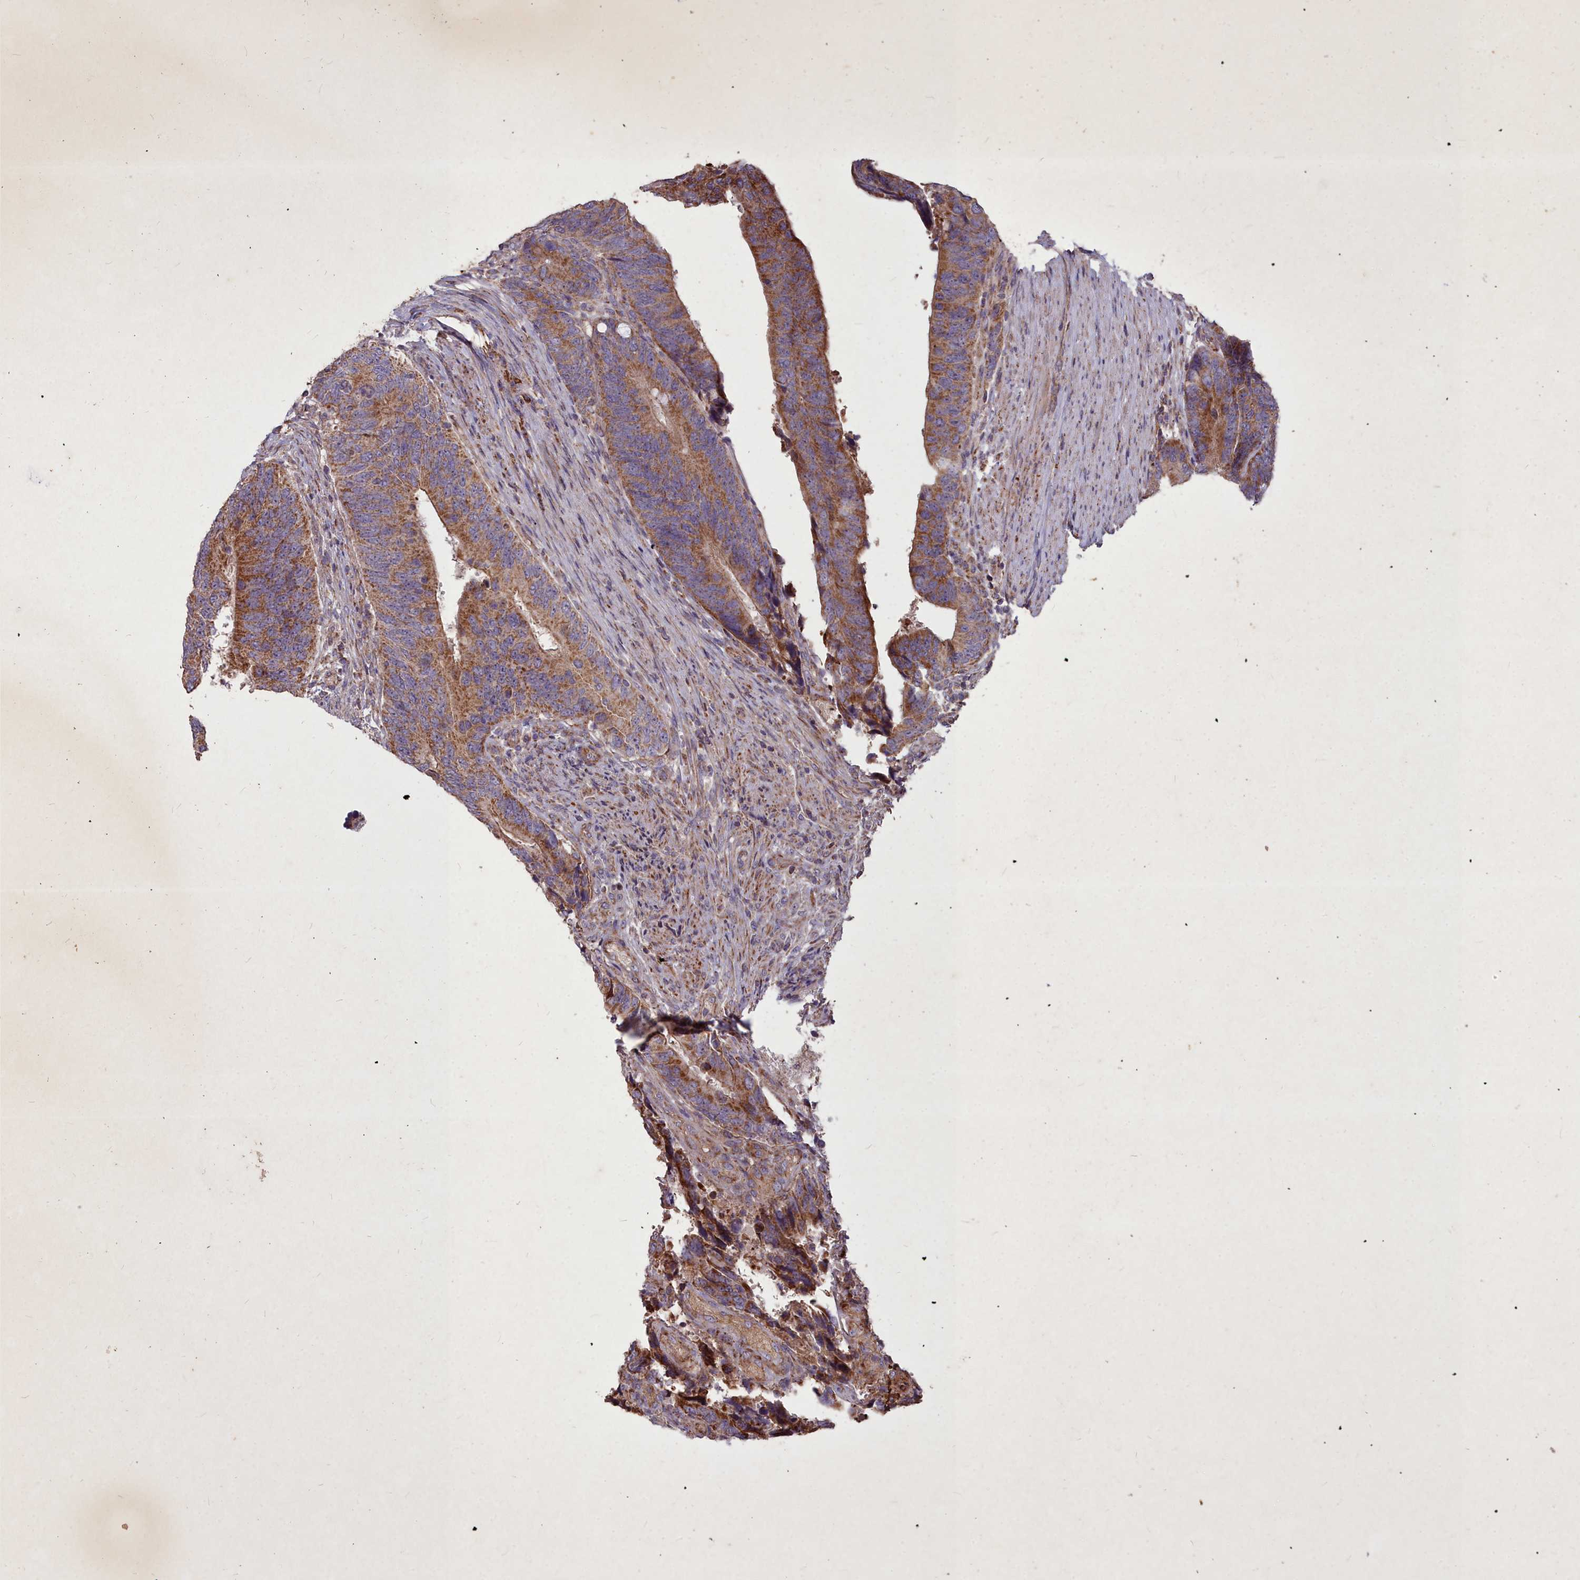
{"staining": {"intensity": "strong", "quantity": ">75%", "location": "cytoplasmic/membranous"}, "tissue": "colorectal cancer", "cell_type": "Tumor cells", "image_type": "cancer", "snomed": [{"axis": "morphology", "description": "Adenocarcinoma, NOS"}, {"axis": "topography", "description": "Colon"}], "caption": "Tumor cells reveal strong cytoplasmic/membranous positivity in approximately >75% of cells in colorectal cancer (adenocarcinoma). (DAB (3,3'-diaminobenzidine) = brown stain, brightfield microscopy at high magnification).", "gene": "COX11", "patient": {"sex": "male", "age": 87}}